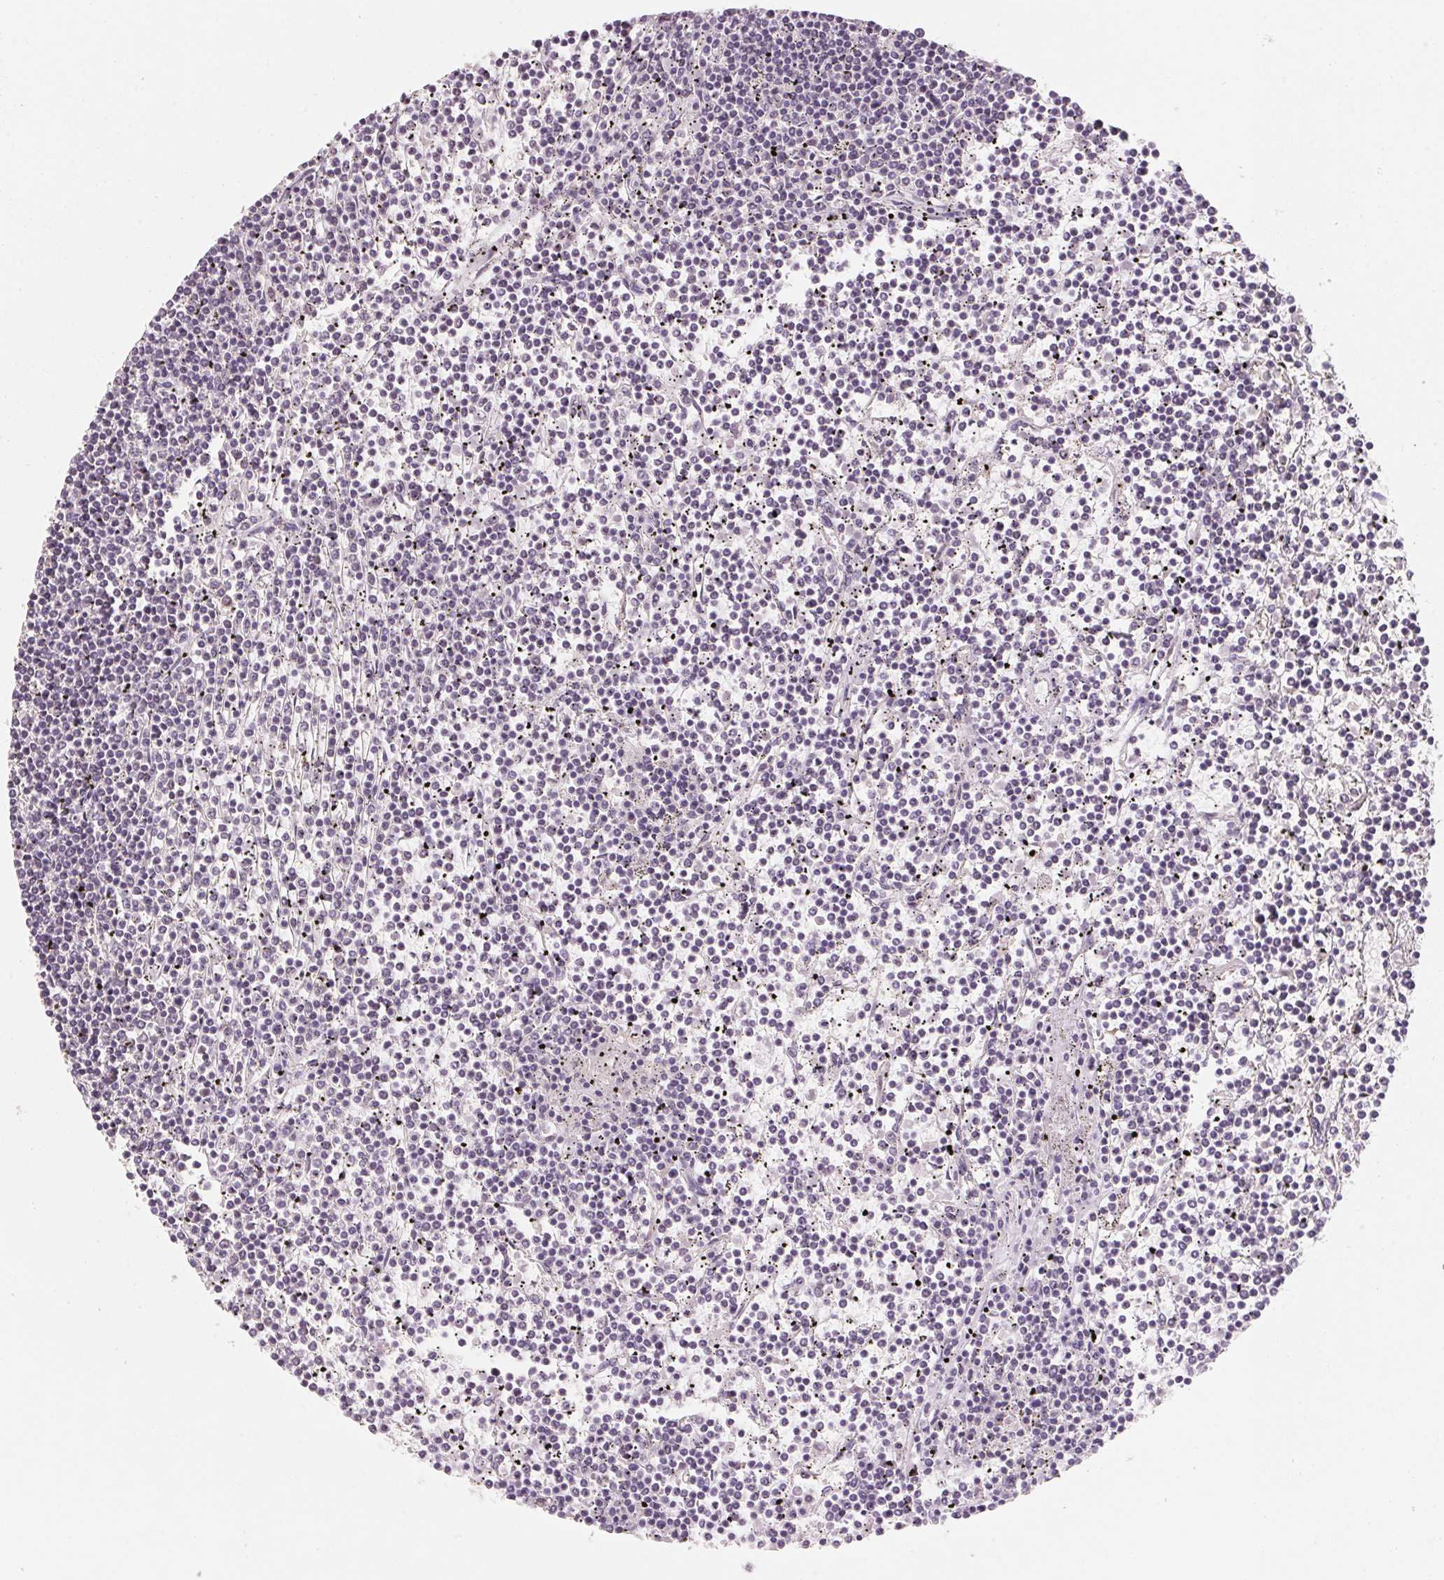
{"staining": {"intensity": "negative", "quantity": "none", "location": "none"}, "tissue": "lymphoma", "cell_type": "Tumor cells", "image_type": "cancer", "snomed": [{"axis": "morphology", "description": "Malignant lymphoma, non-Hodgkin's type, Low grade"}, {"axis": "topography", "description": "Spleen"}], "caption": "High magnification brightfield microscopy of lymphoma stained with DAB (3,3'-diaminobenzidine) (brown) and counterstained with hematoxylin (blue): tumor cells show no significant staining.", "gene": "CAPZA3", "patient": {"sex": "female", "age": 19}}